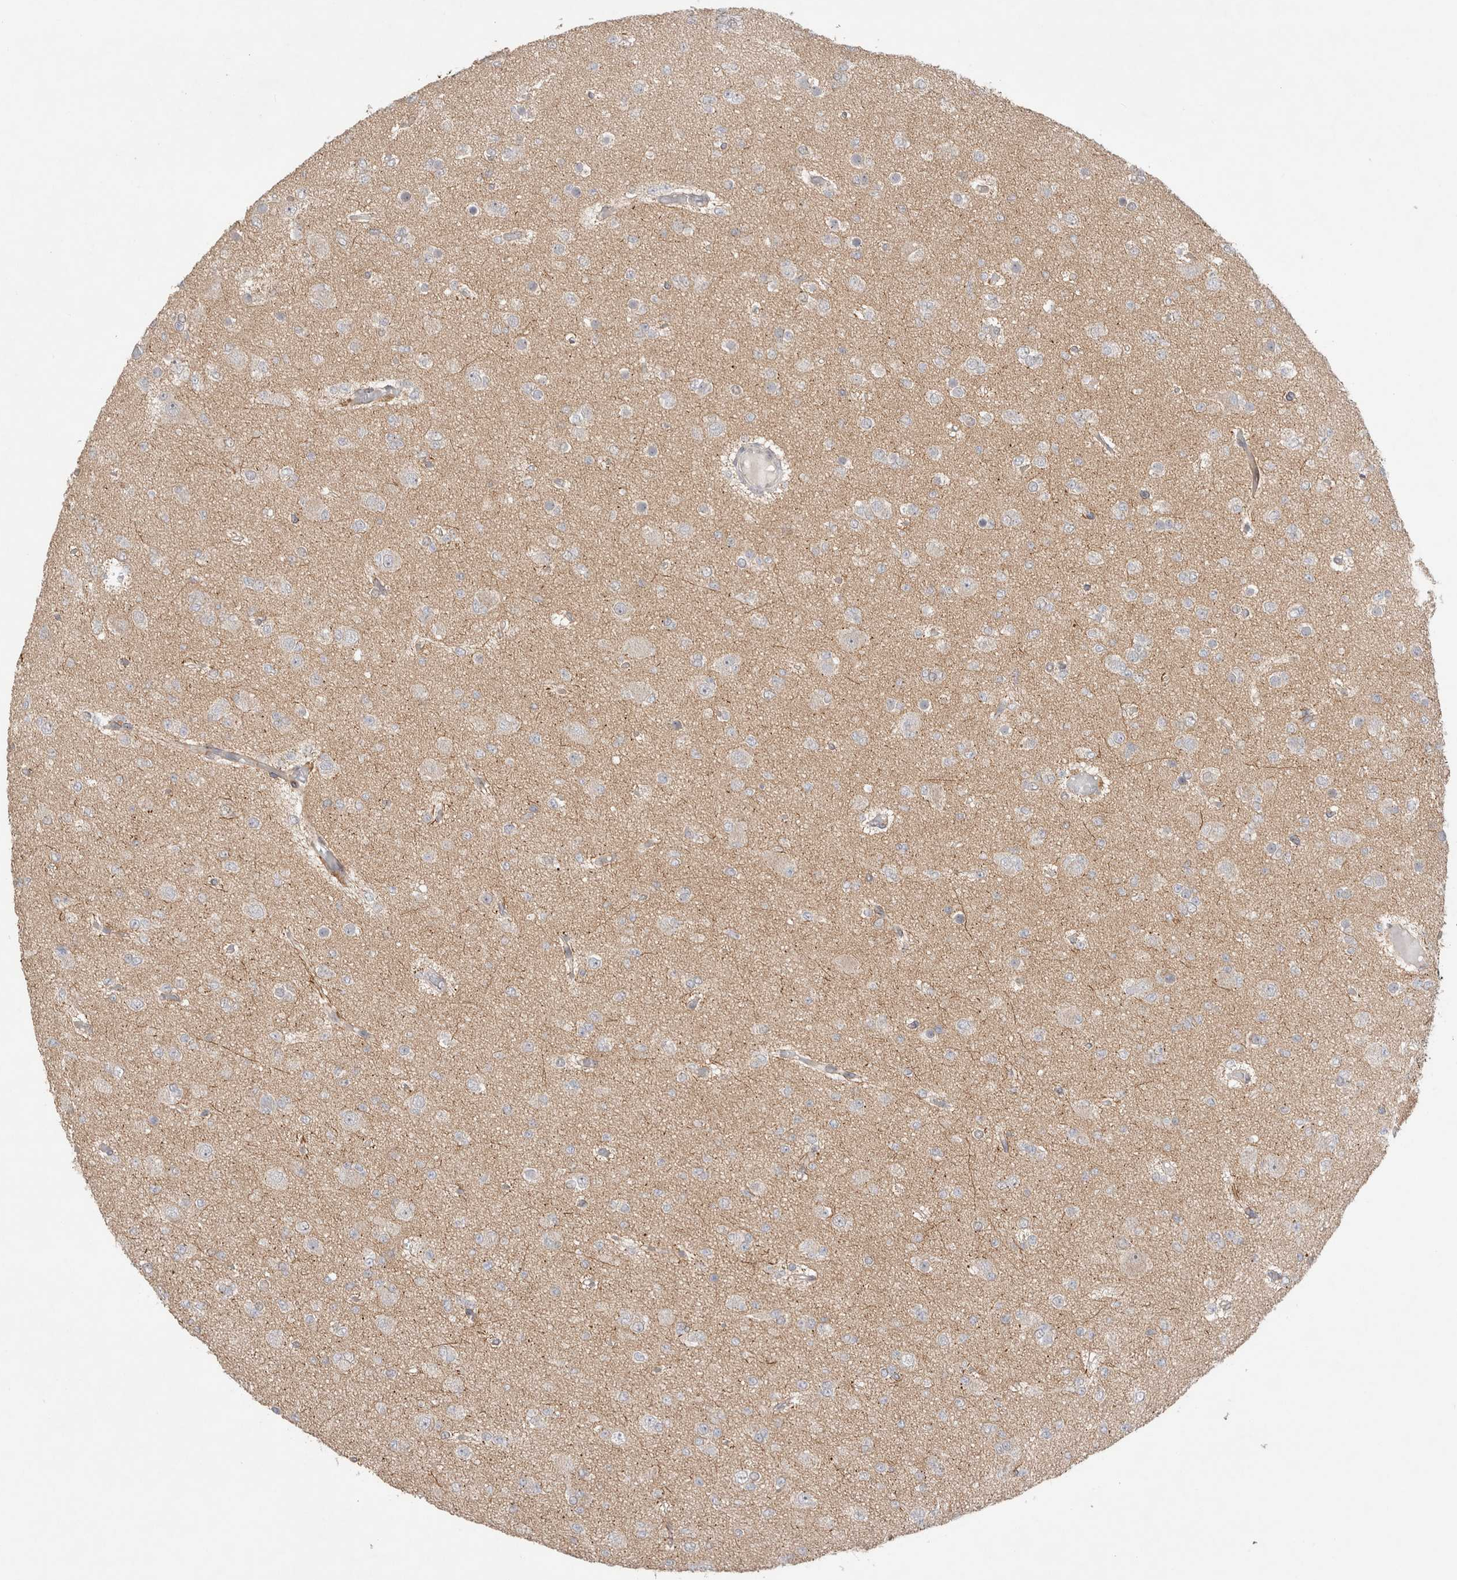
{"staining": {"intensity": "negative", "quantity": "none", "location": "none"}, "tissue": "glioma", "cell_type": "Tumor cells", "image_type": "cancer", "snomed": [{"axis": "morphology", "description": "Glioma, malignant, Low grade"}, {"axis": "topography", "description": "Brain"}], "caption": "IHC photomicrograph of human low-grade glioma (malignant) stained for a protein (brown), which demonstrates no positivity in tumor cells.", "gene": "SLC29A1", "patient": {"sex": "female", "age": 22}}